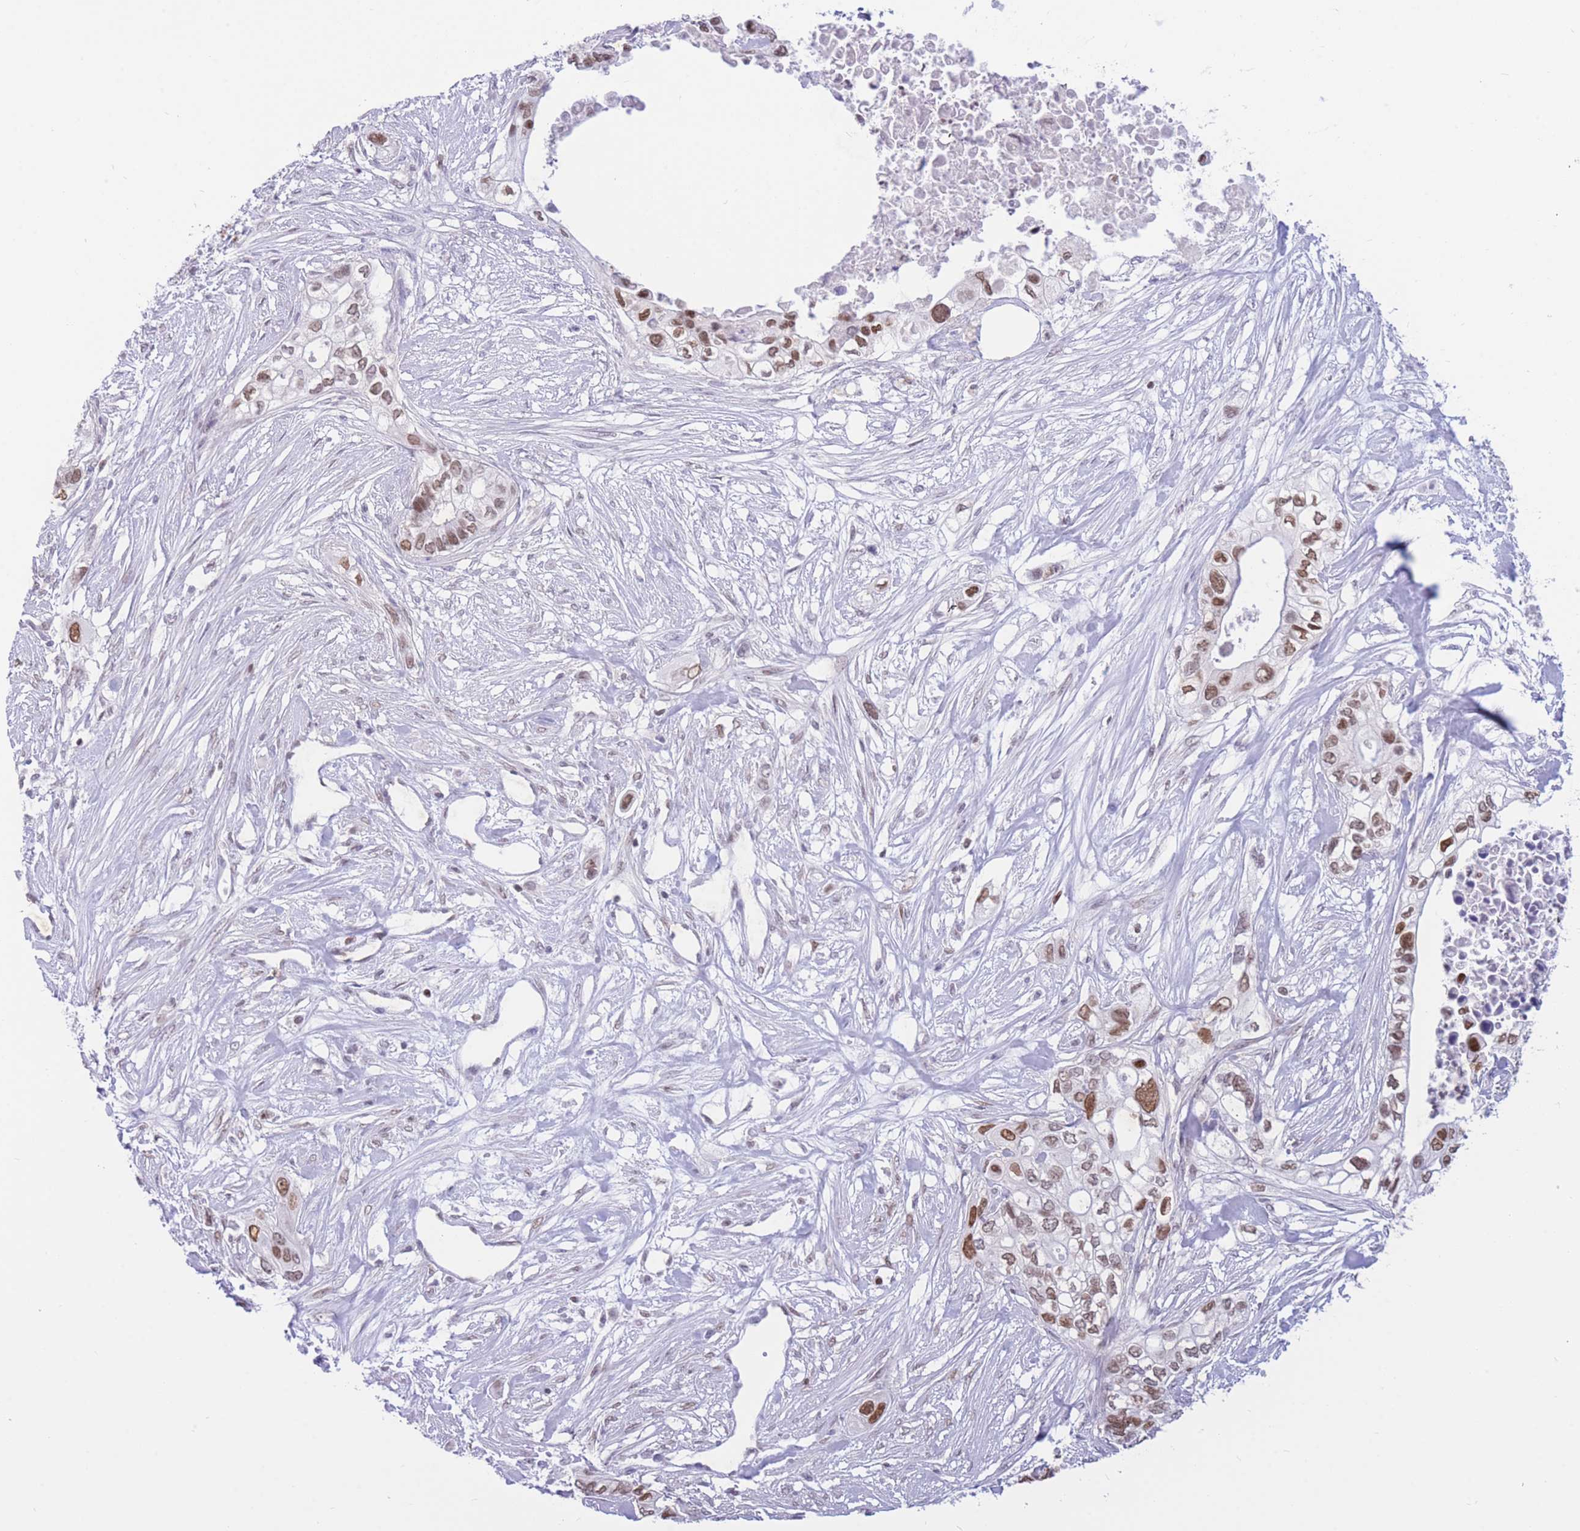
{"staining": {"intensity": "moderate", "quantity": ">75%", "location": "nuclear"}, "tissue": "pancreatic cancer", "cell_type": "Tumor cells", "image_type": "cancer", "snomed": [{"axis": "morphology", "description": "Adenocarcinoma, NOS"}, {"axis": "topography", "description": "Pancreas"}], "caption": "This is an image of IHC staining of pancreatic cancer (adenocarcinoma), which shows moderate expression in the nuclear of tumor cells.", "gene": "HMGN1", "patient": {"sex": "female", "age": 63}}